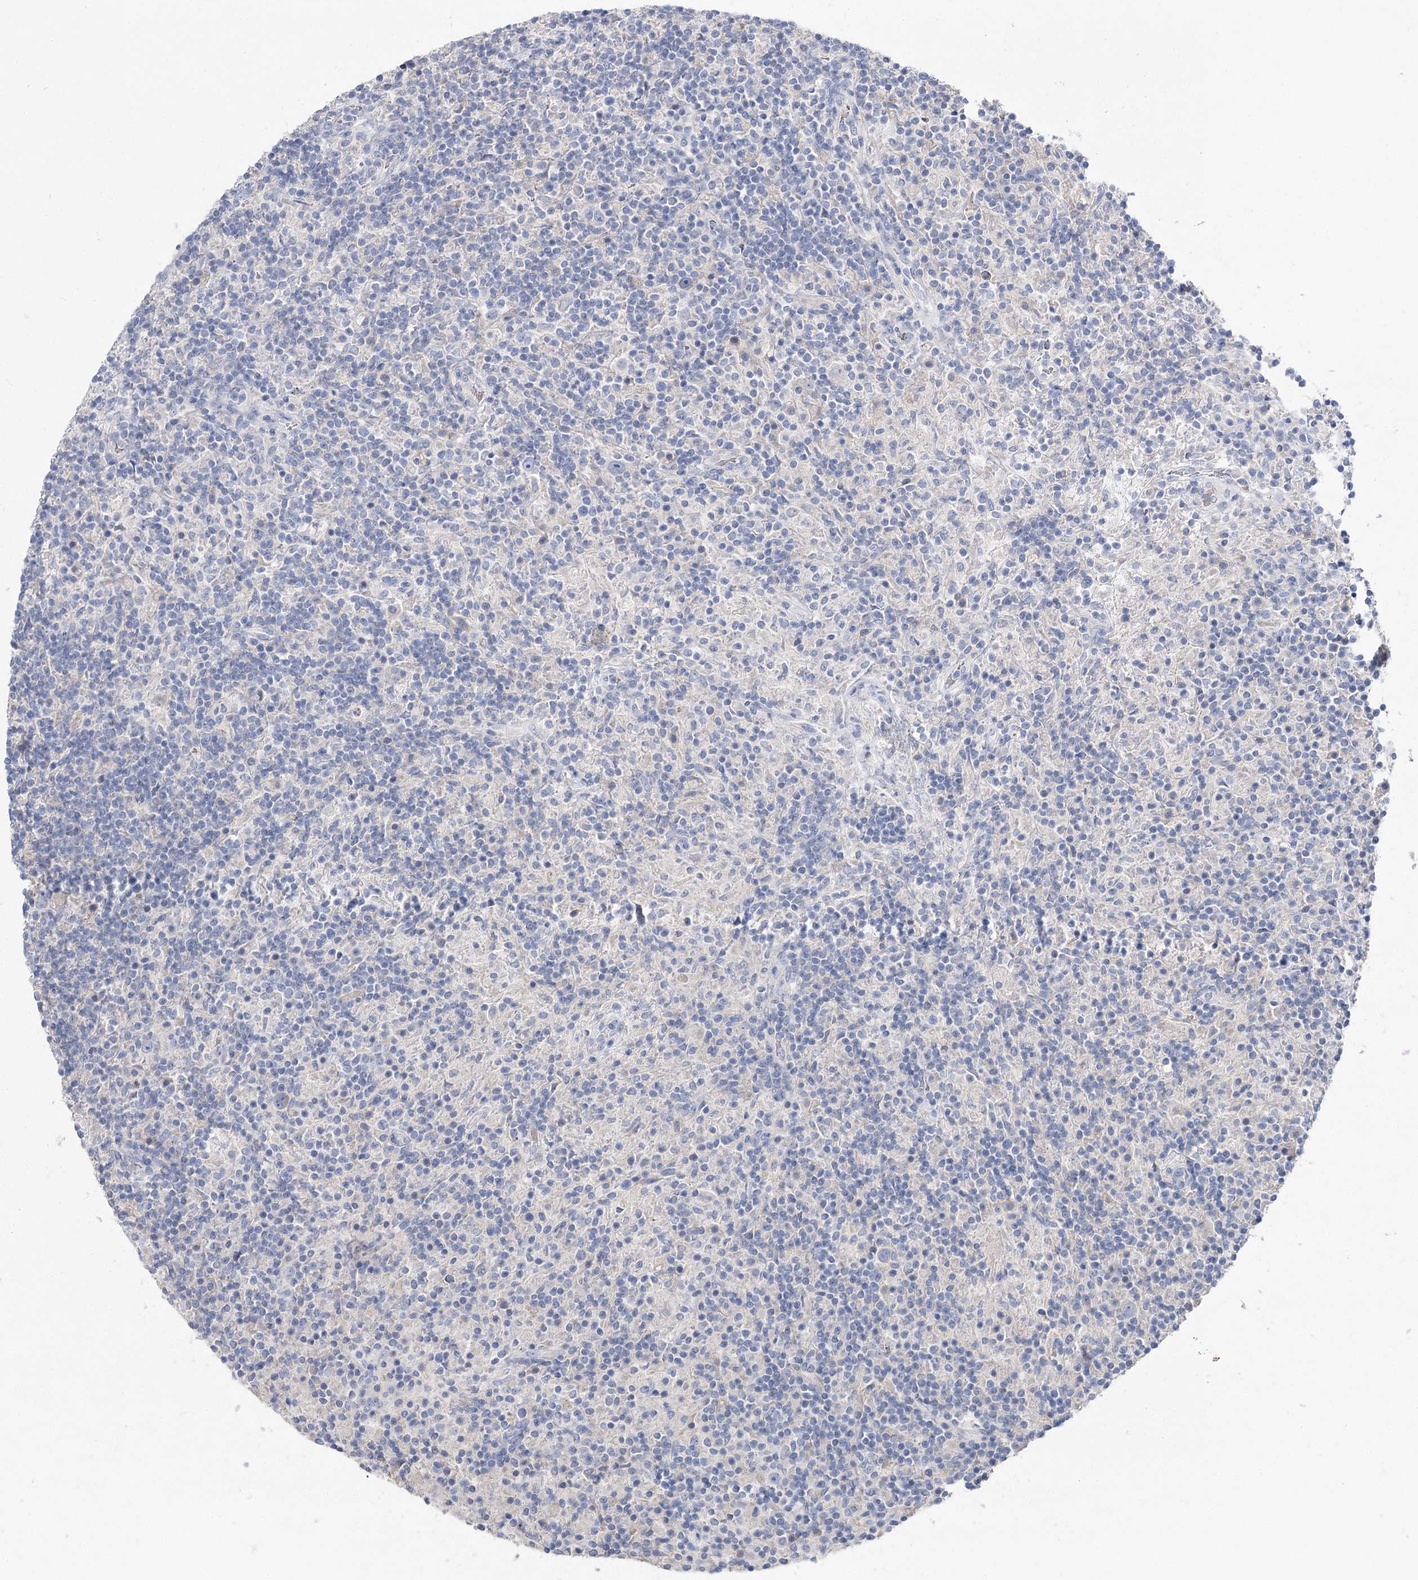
{"staining": {"intensity": "negative", "quantity": "none", "location": "none"}, "tissue": "lymphoma", "cell_type": "Tumor cells", "image_type": "cancer", "snomed": [{"axis": "morphology", "description": "Hodgkin's disease, NOS"}, {"axis": "topography", "description": "Lymph node"}], "caption": "The photomicrograph reveals no staining of tumor cells in lymphoma.", "gene": "NRAP", "patient": {"sex": "male", "age": 70}}